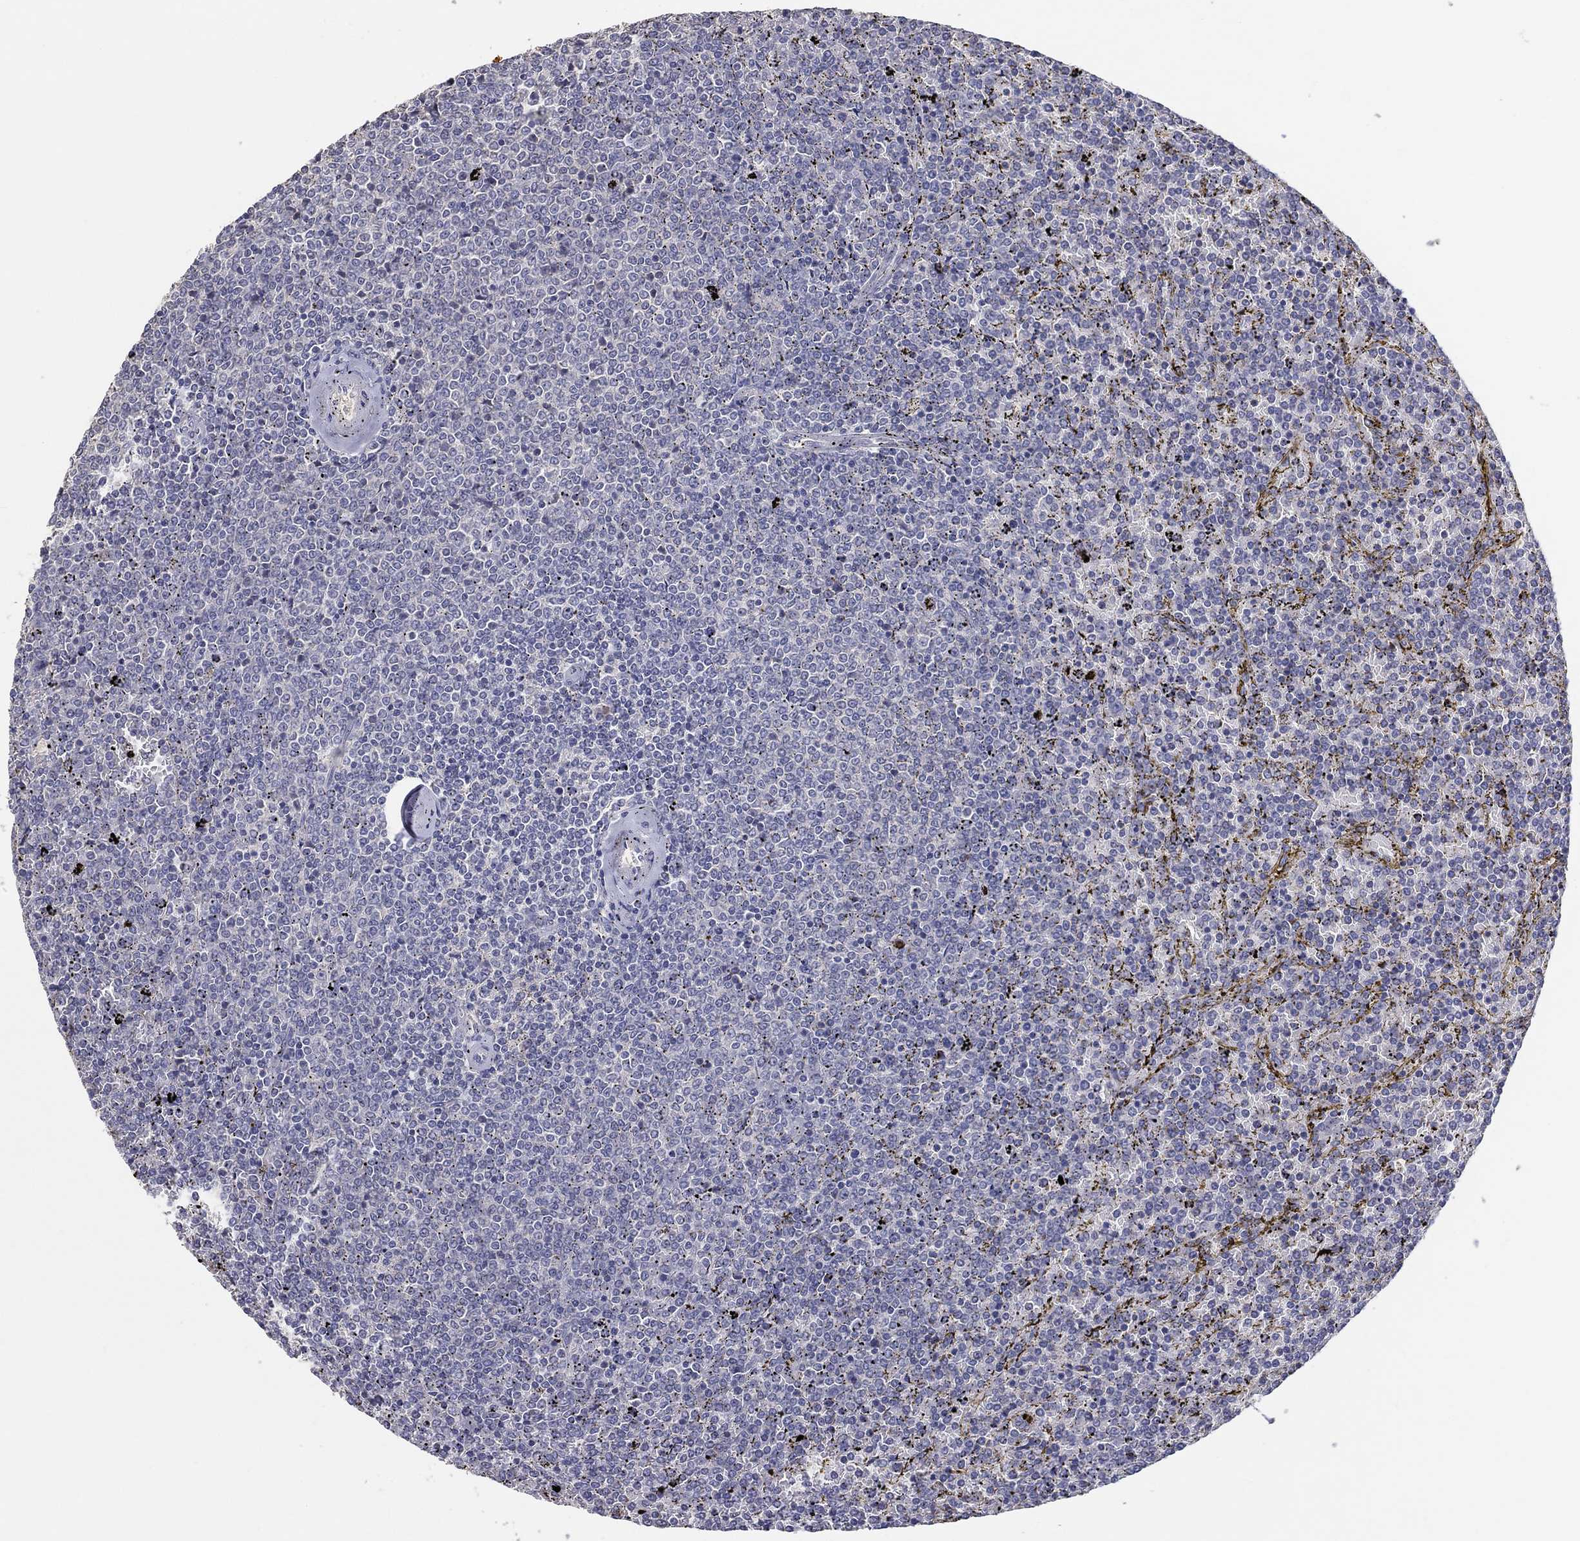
{"staining": {"intensity": "negative", "quantity": "none", "location": "none"}, "tissue": "lymphoma", "cell_type": "Tumor cells", "image_type": "cancer", "snomed": [{"axis": "morphology", "description": "Malignant lymphoma, non-Hodgkin's type, Low grade"}, {"axis": "topography", "description": "Spleen"}], "caption": "DAB immunohistochemical staining of human lymphoma exhibits no significant staining in tumor cells.", "gene": "DOCK3", "patient": {"sex": "female", "age": 77}}